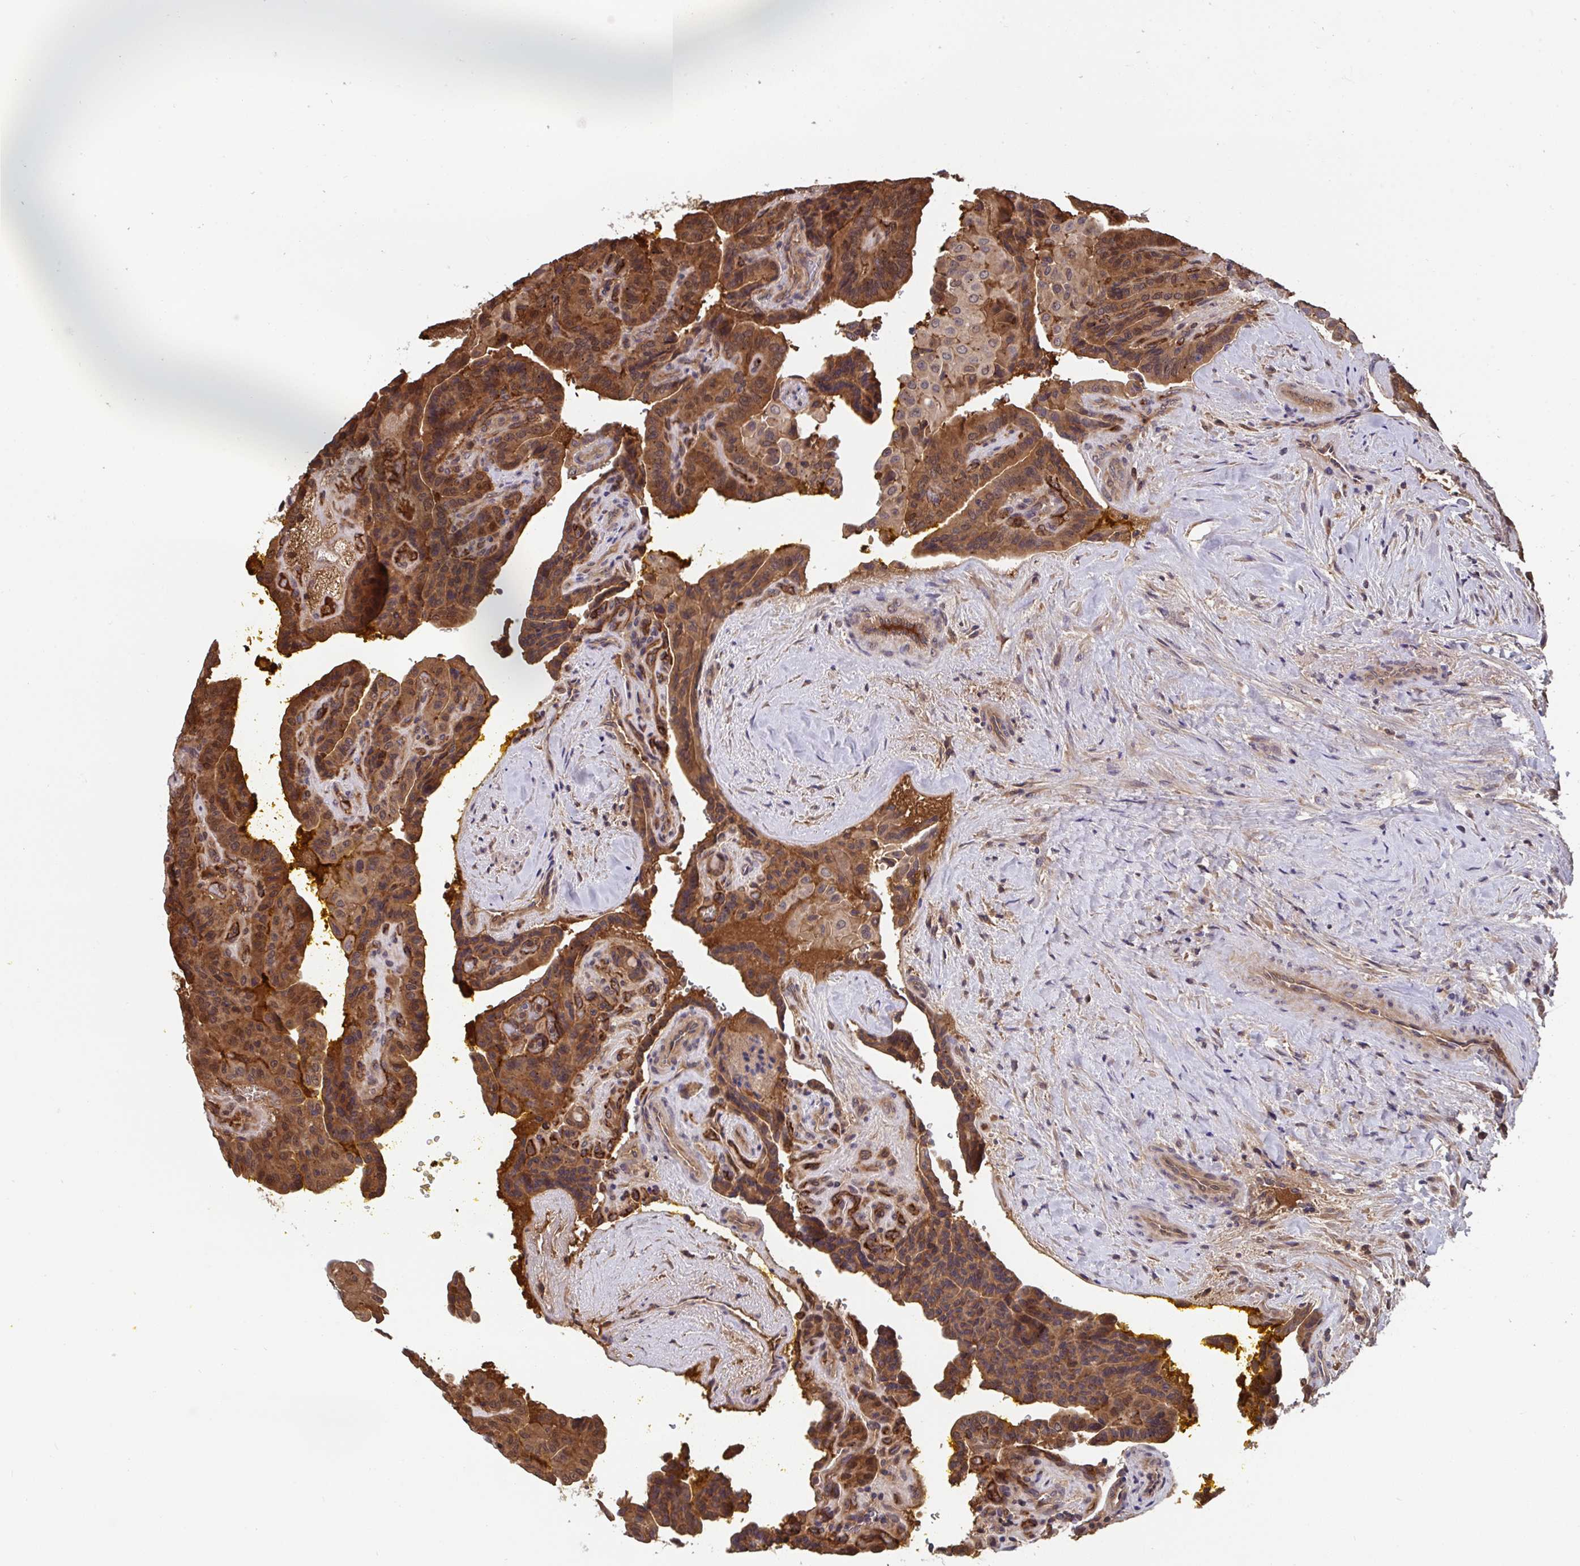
{"staining": {"intensity": "strong", "quantity": ">75%", "location": "cytoplasmic/membranous,nuclear"}, "tissue": "thyroid cancer", "cell_type": "Tumor cells", "image_type": "cancer", "snomed": [{"axis": "morphology", "description": "Papillary adenocarcinoma, NOS"}, {"axis": "topography", "description": "Thyroid gland"}], "caption": "A brown stain shows strong cytoplasmic/membranous and nuclear expression of a protein in human thyroid cancer tumor cells.", "gene": "TIGAR", "patient": {"sex": "male", "age": 87}}